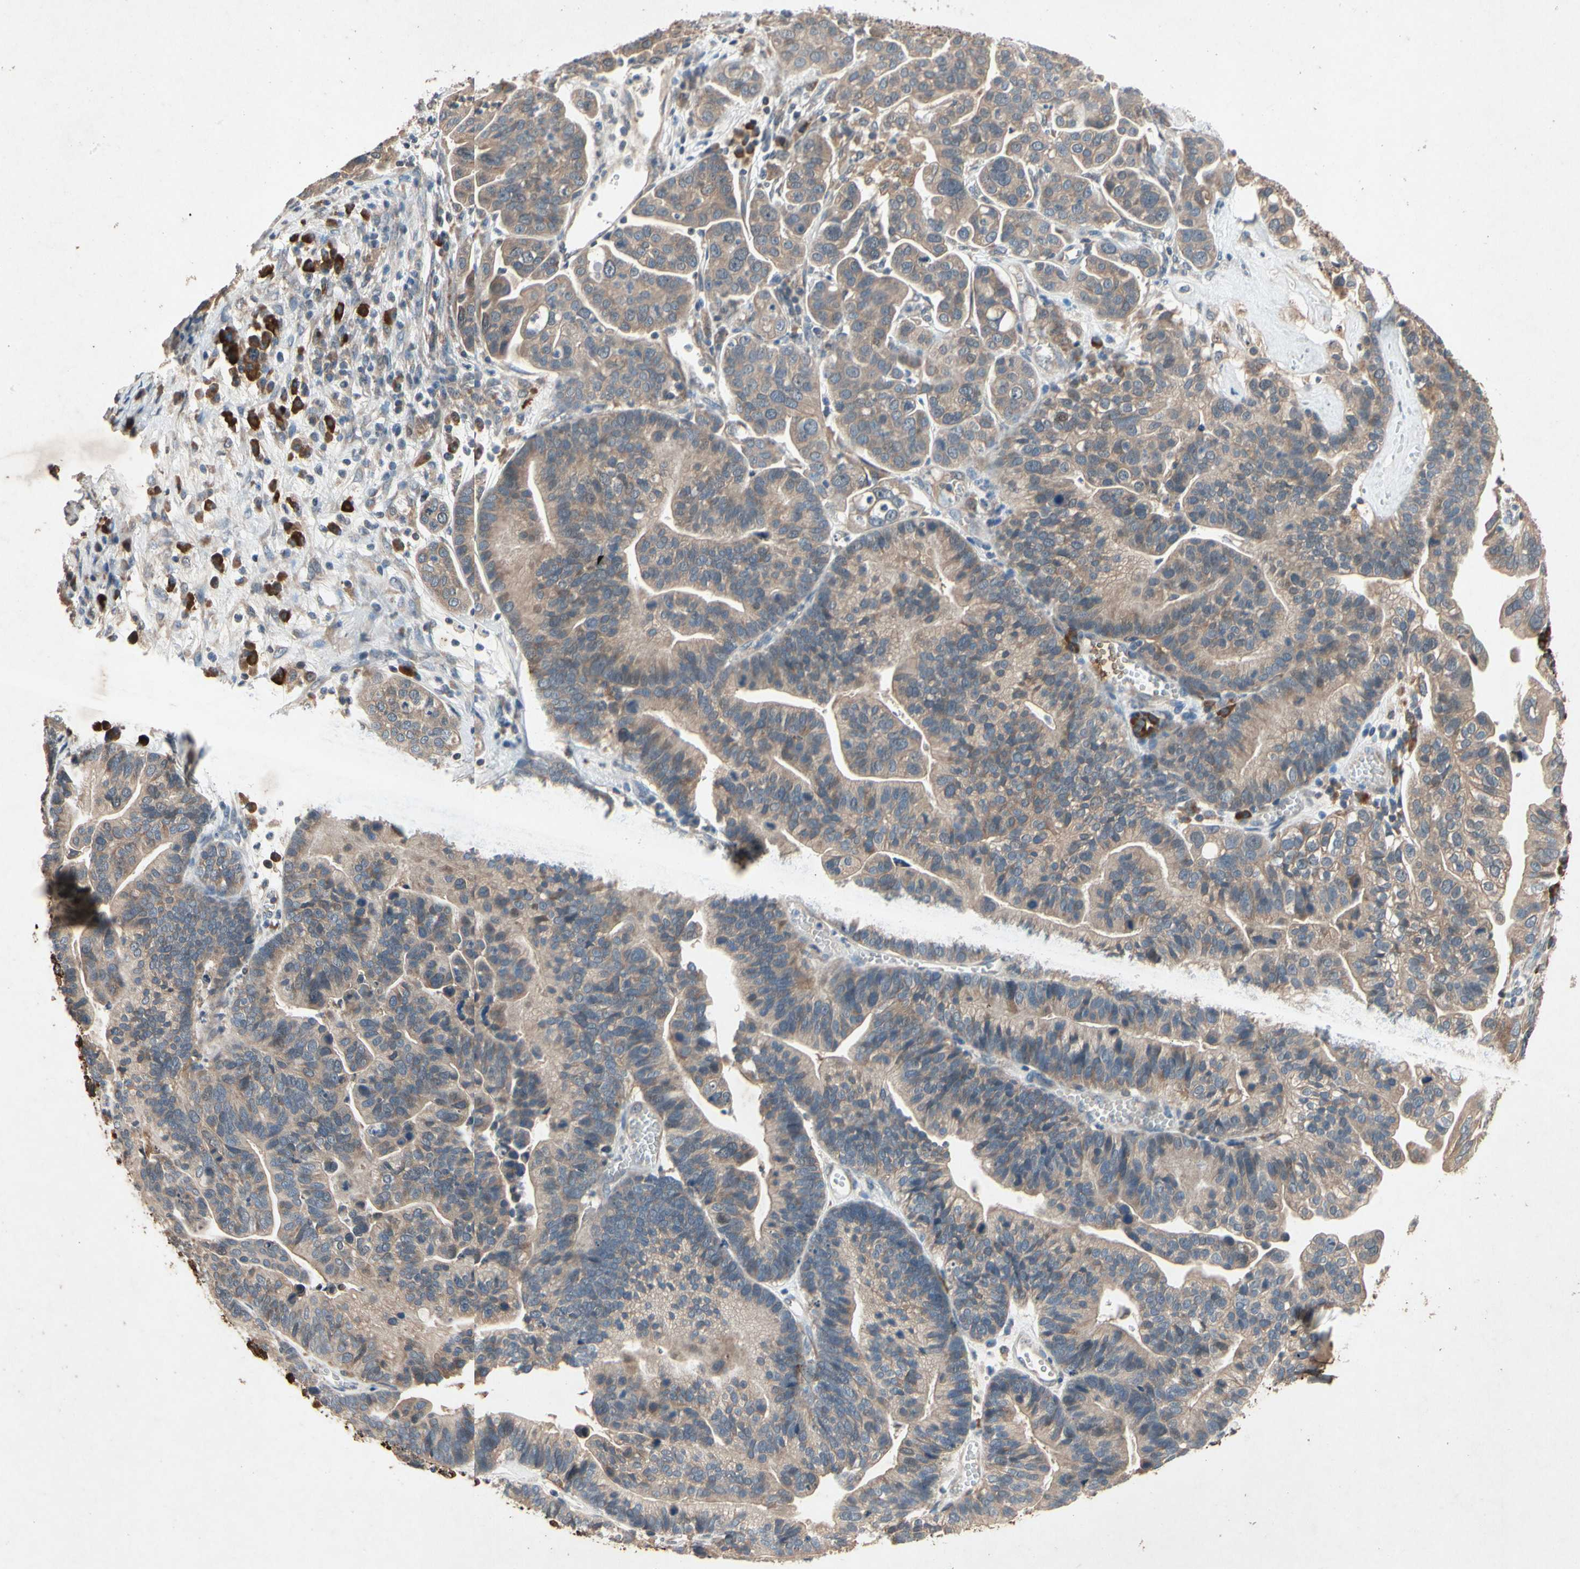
{"staining": {"intensity": "moderate", "quantity": ">75%", "location": "cytoplasmic/membranous"}, "tissue": "ovarian cancer", "cell_type": "Tumor cells", "image_type": "cancer", "snomed": [{"axis": "morphology", "description": "Cystadenocarcinoma, serous, NOS"}, {"axis": "topography", "description": "Ovary"}], "caption": "Tumor cells reveal medium levels of moderate cytoplasmic/membranous positivity in about >75% of cells in human ovarian cancer (serous cystadenocarcinoma).", "gene": "PRDX4", "patient": {"sex": "female", "age": 56}}